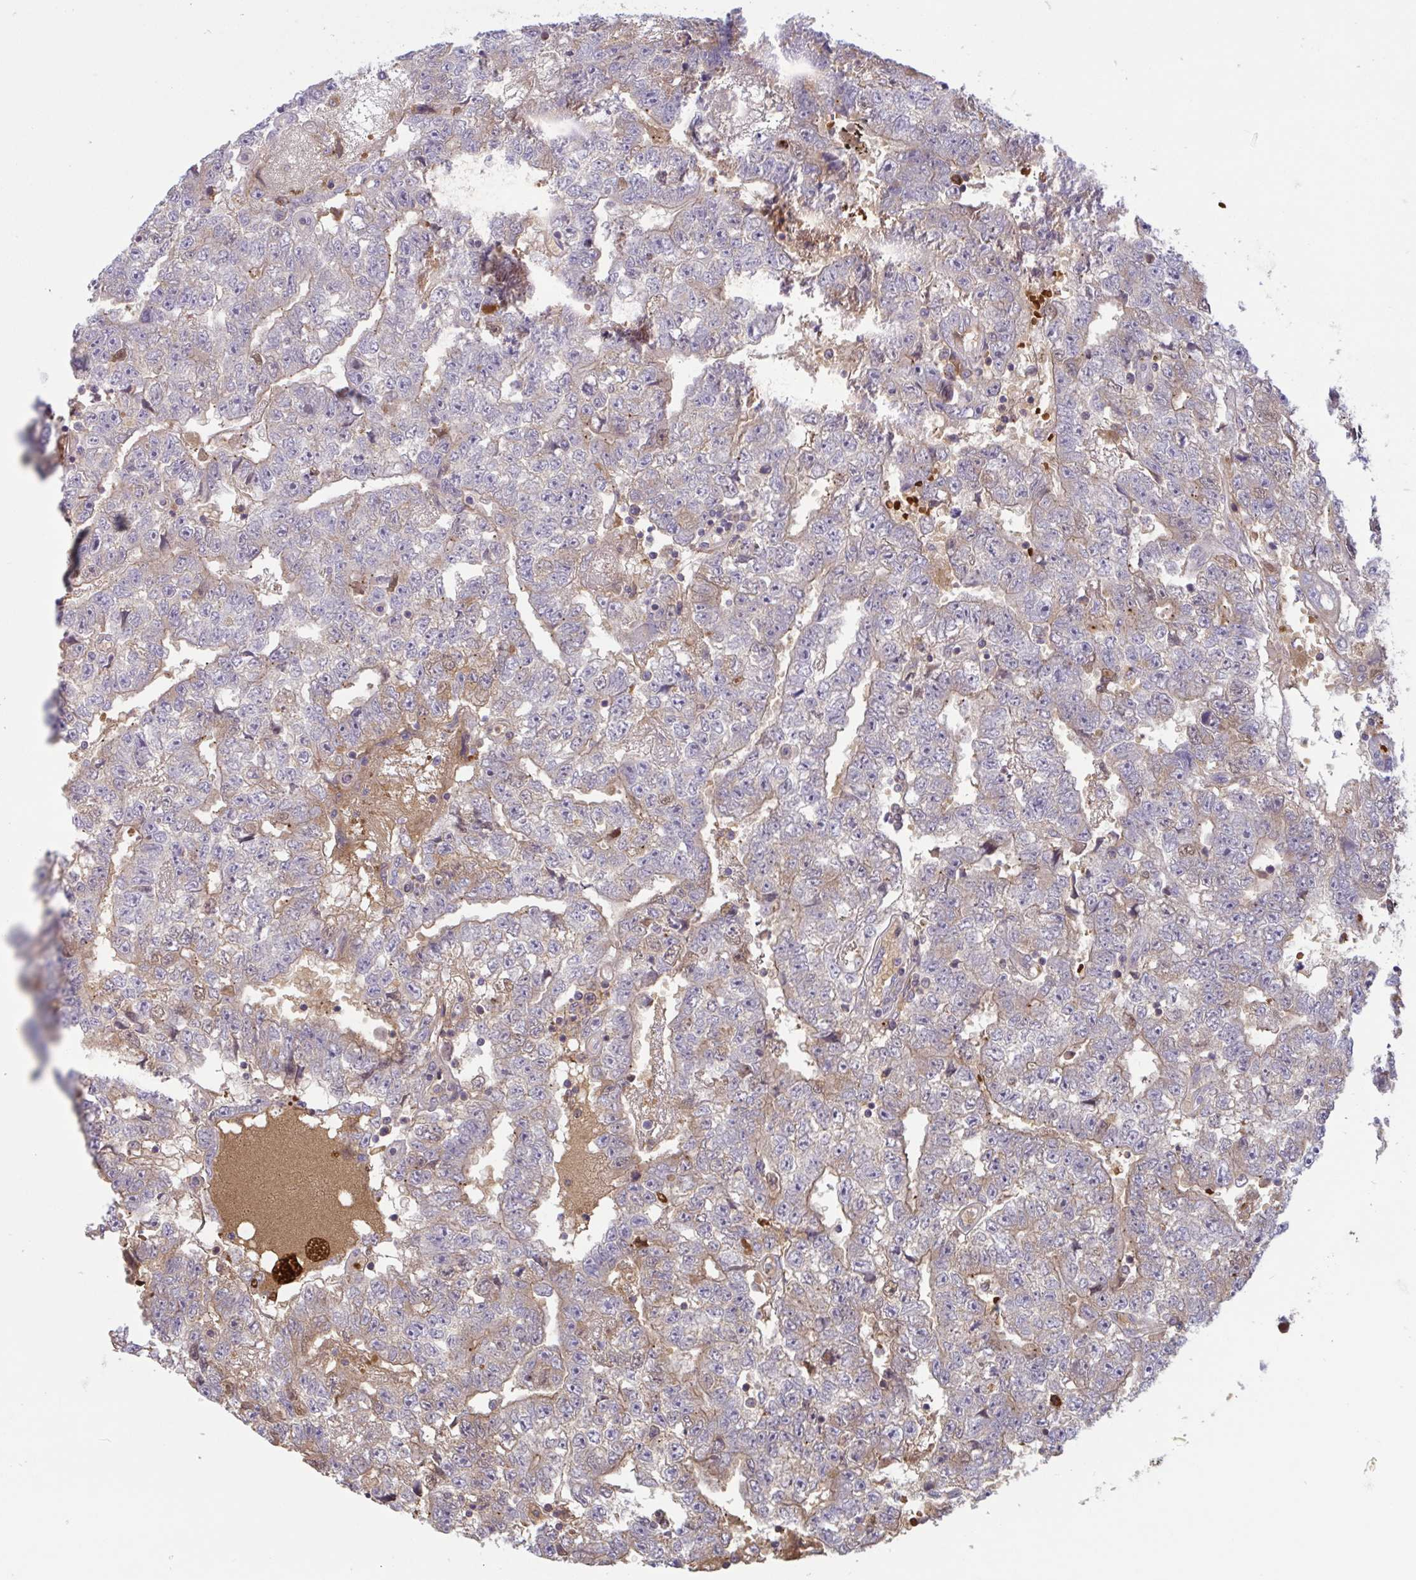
{"staining": {"intensity": "moderate", "quantity": "25%-75%", "location": "cytoplasmic/membranous"}, "tissue": "testis cancer", "cell_type": "Tumor cells", "image_type": "cancer", "snomed": [{"axis": "morphology", "description": "Carcinoma, Embryonal, NOS"}, {"axis": "topography", "description": "Testis"}], "caption": "A medium amount of moderate cytoplasmic/membranous expression is appreciated in about 25%-75% of tumor cells in testis embryonal carcinoma tissue. (brown staining indicates protein expression, while blue staining denotes nuclei).", "gene": "IL1R1", "patient": {"sex": "male", "age": 25}}